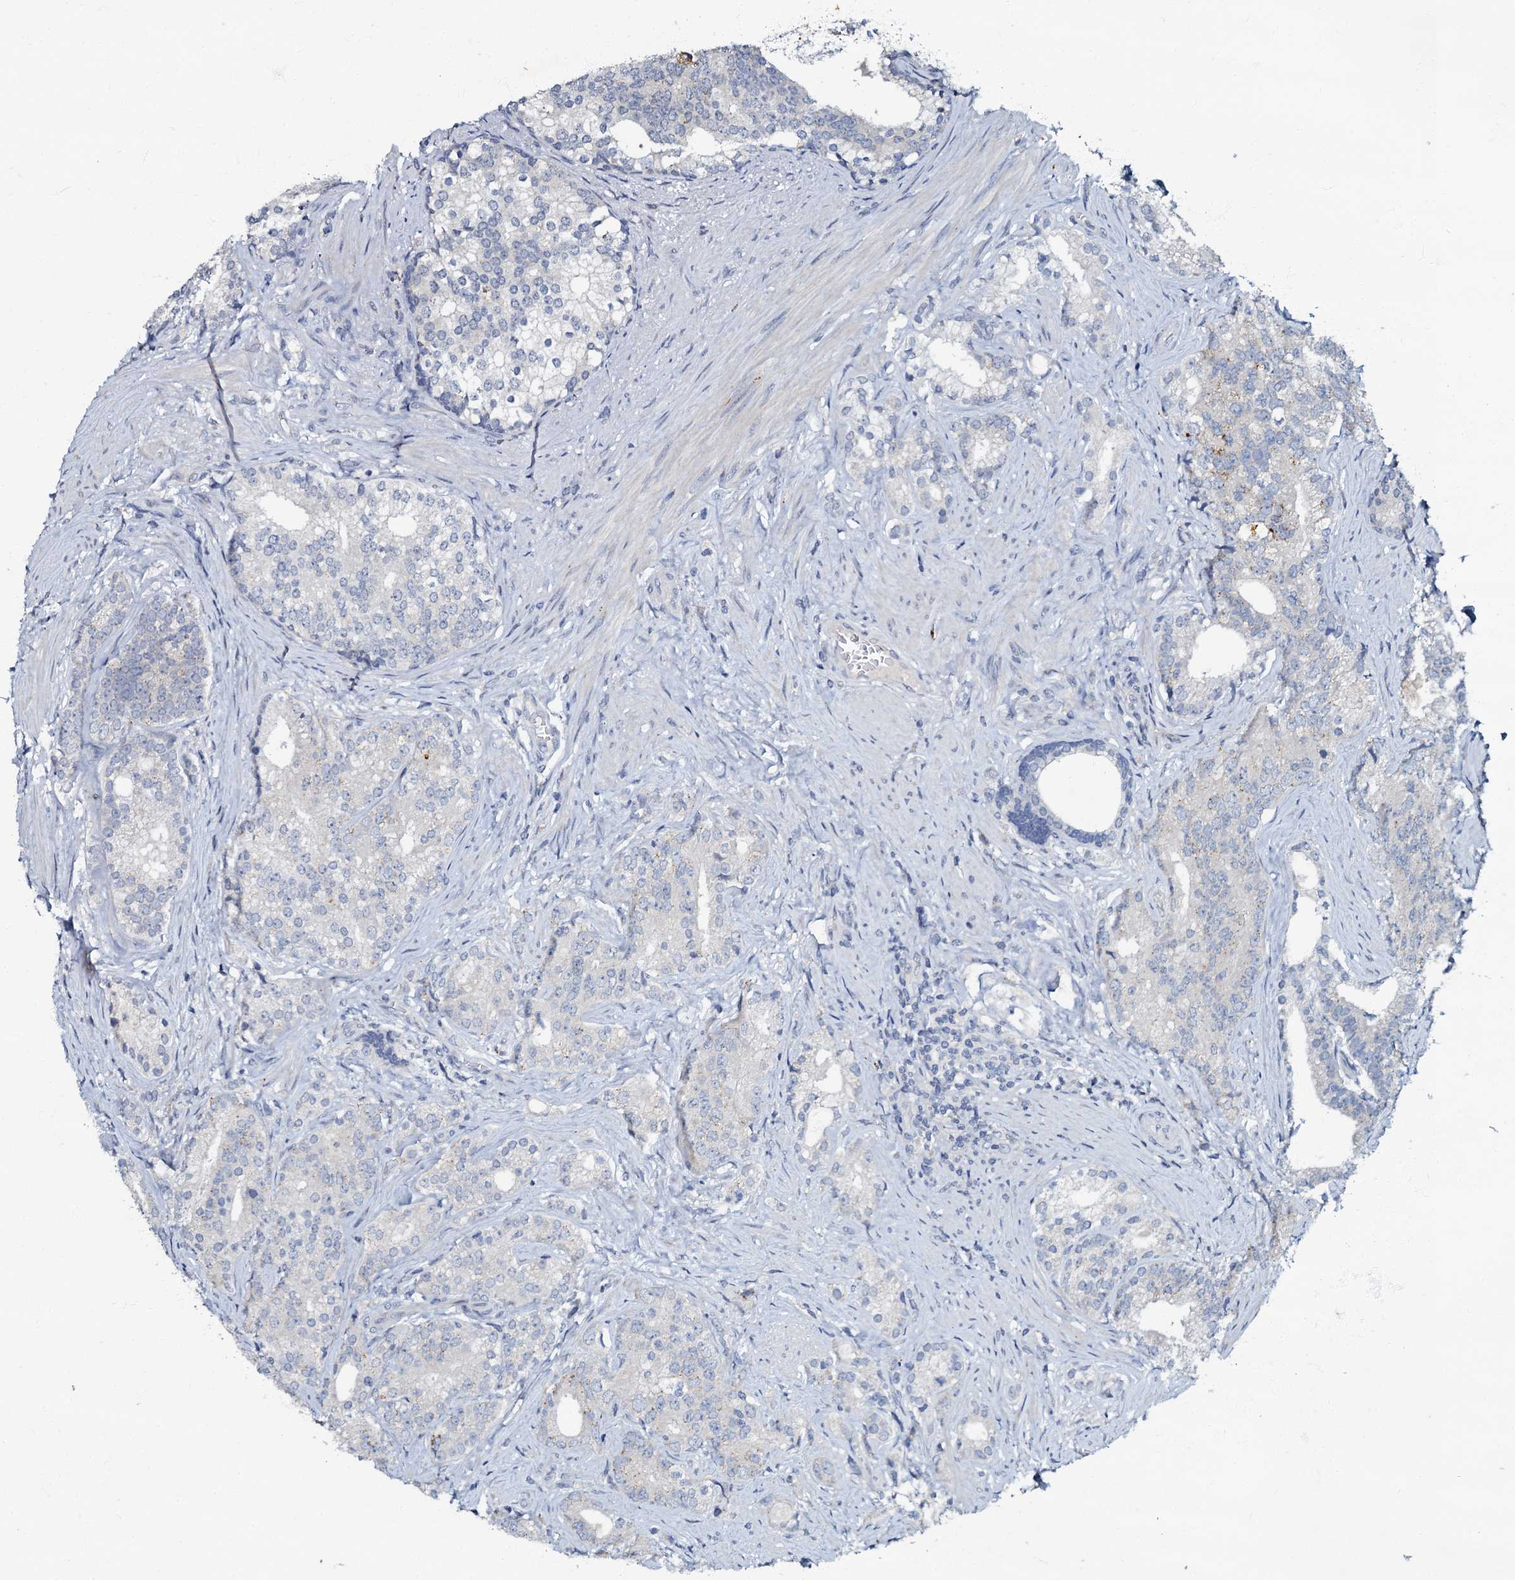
{"staining": {"intensity": "negative", "quantity": "none", "location": "none"}, "tissue": "prostate cancer", "cell_type": "Tumor cells", "image_type": "cancer", "snomed": [{"axis": "morphology", "description": "Adenocarcinoma, Low grade"}, {"axis": "topography", "description": "Prostate"}], "caption": "The histopathology image demonstrates no significant positivity in tumor cells of prostate cancer. (DAB (3,3'-diaminobenzidine) IHC visualized using brightfield microscopy, high magnification).", "gene": "OLAH", "patient": {"sex": "male", "age": 71}}